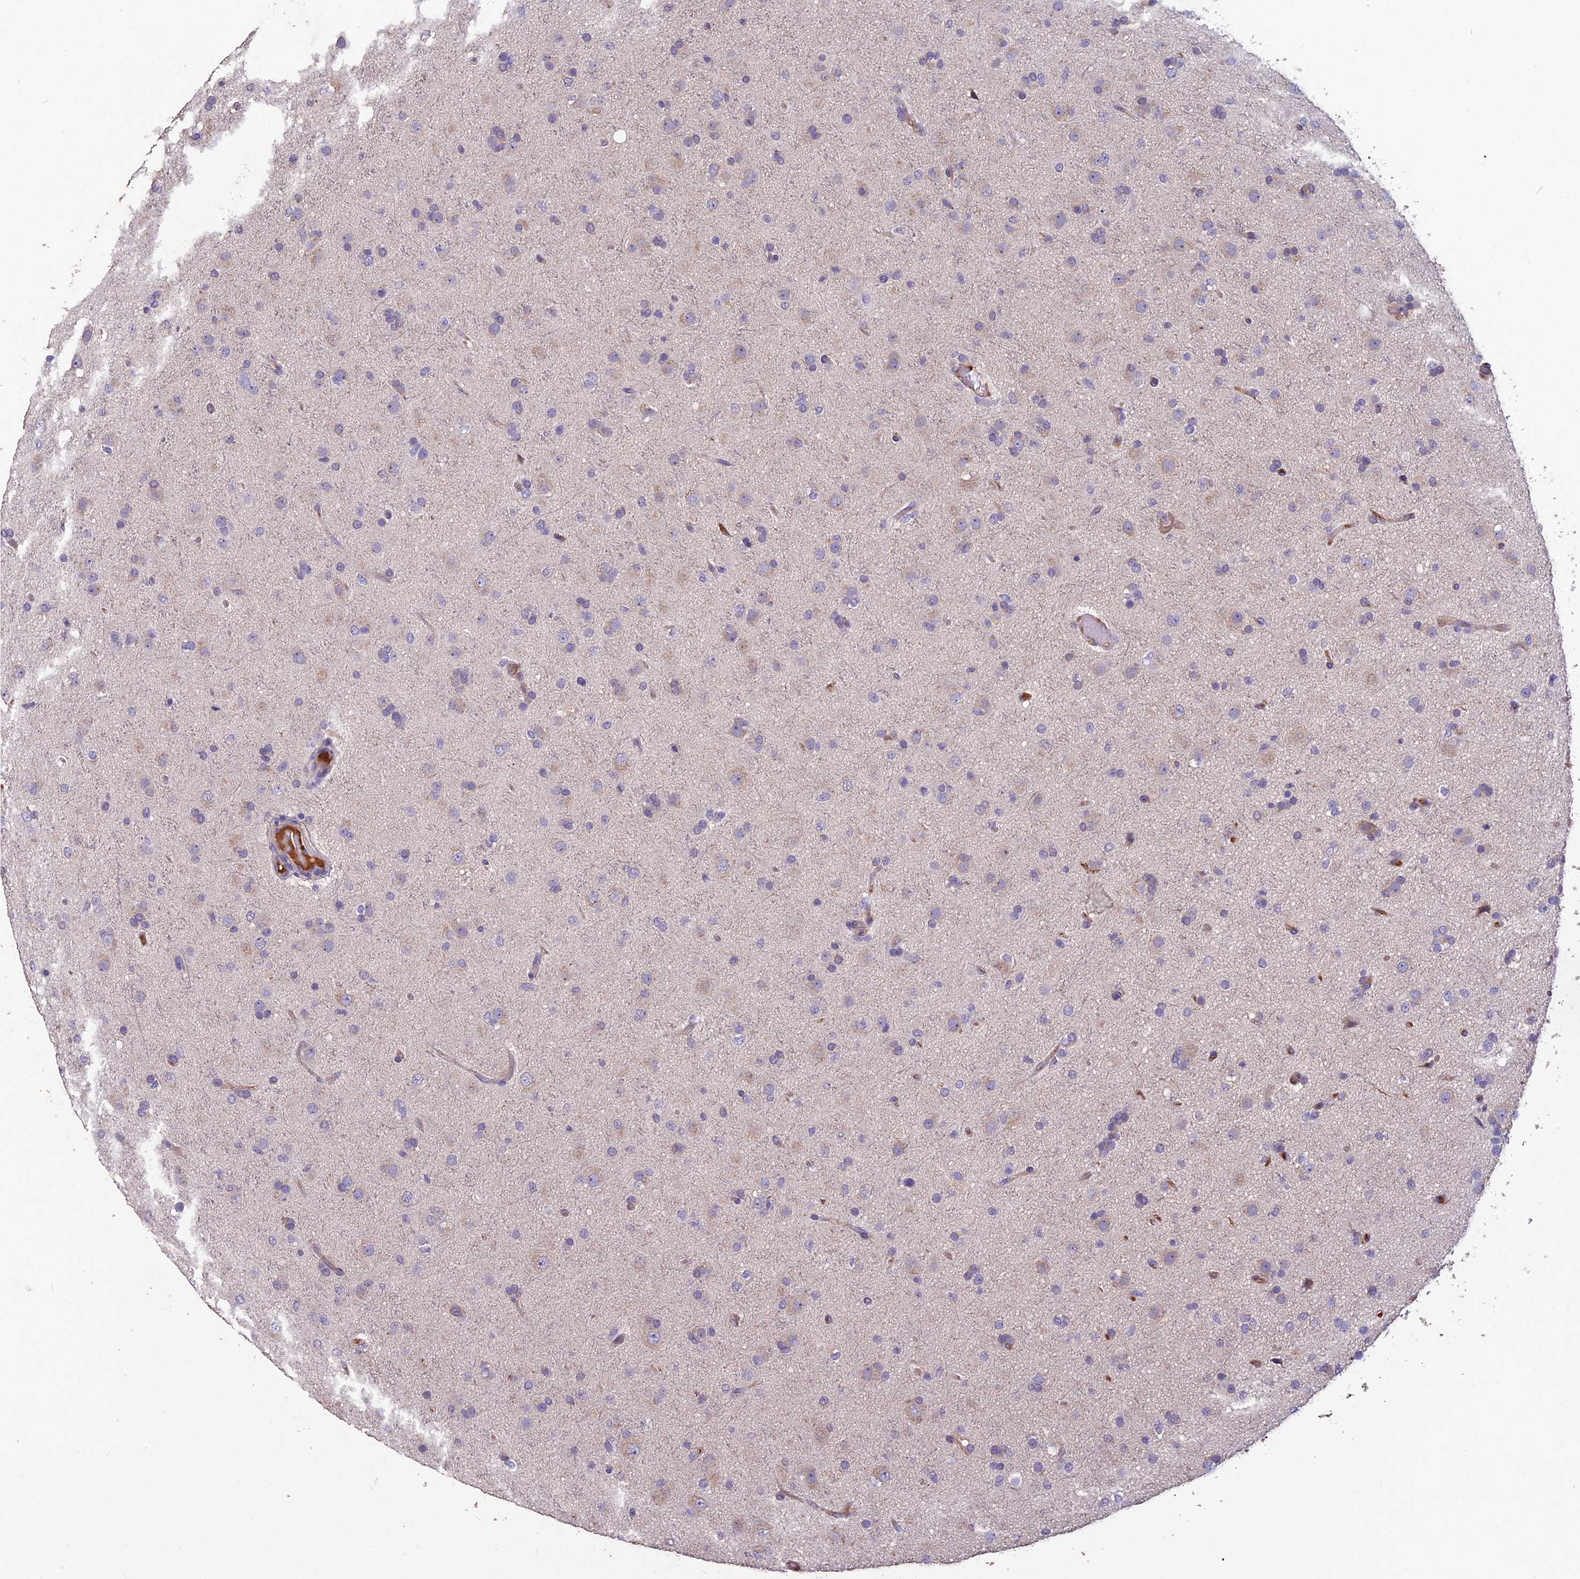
{"staining": {"intensity": "negative", "quantity": "none", "location": "none"}, "tissue": "glioma", "cell_type": "Tumor cells", "image_type": "cancer", "snomed": [{"axis": "morphology", "description": "Glioma, malignant, Low grade"}, {"axis": "topography", "description": "Brain"}], "caption": "IHC histopathology image of neoplastic tissue: glioma stained with DAB (3,3'-diaminobenzidine) displays no significant protein positivity in tumor cells.", "gene": "CEACAM16", "patient": {"sex": "male", "age": 65}}